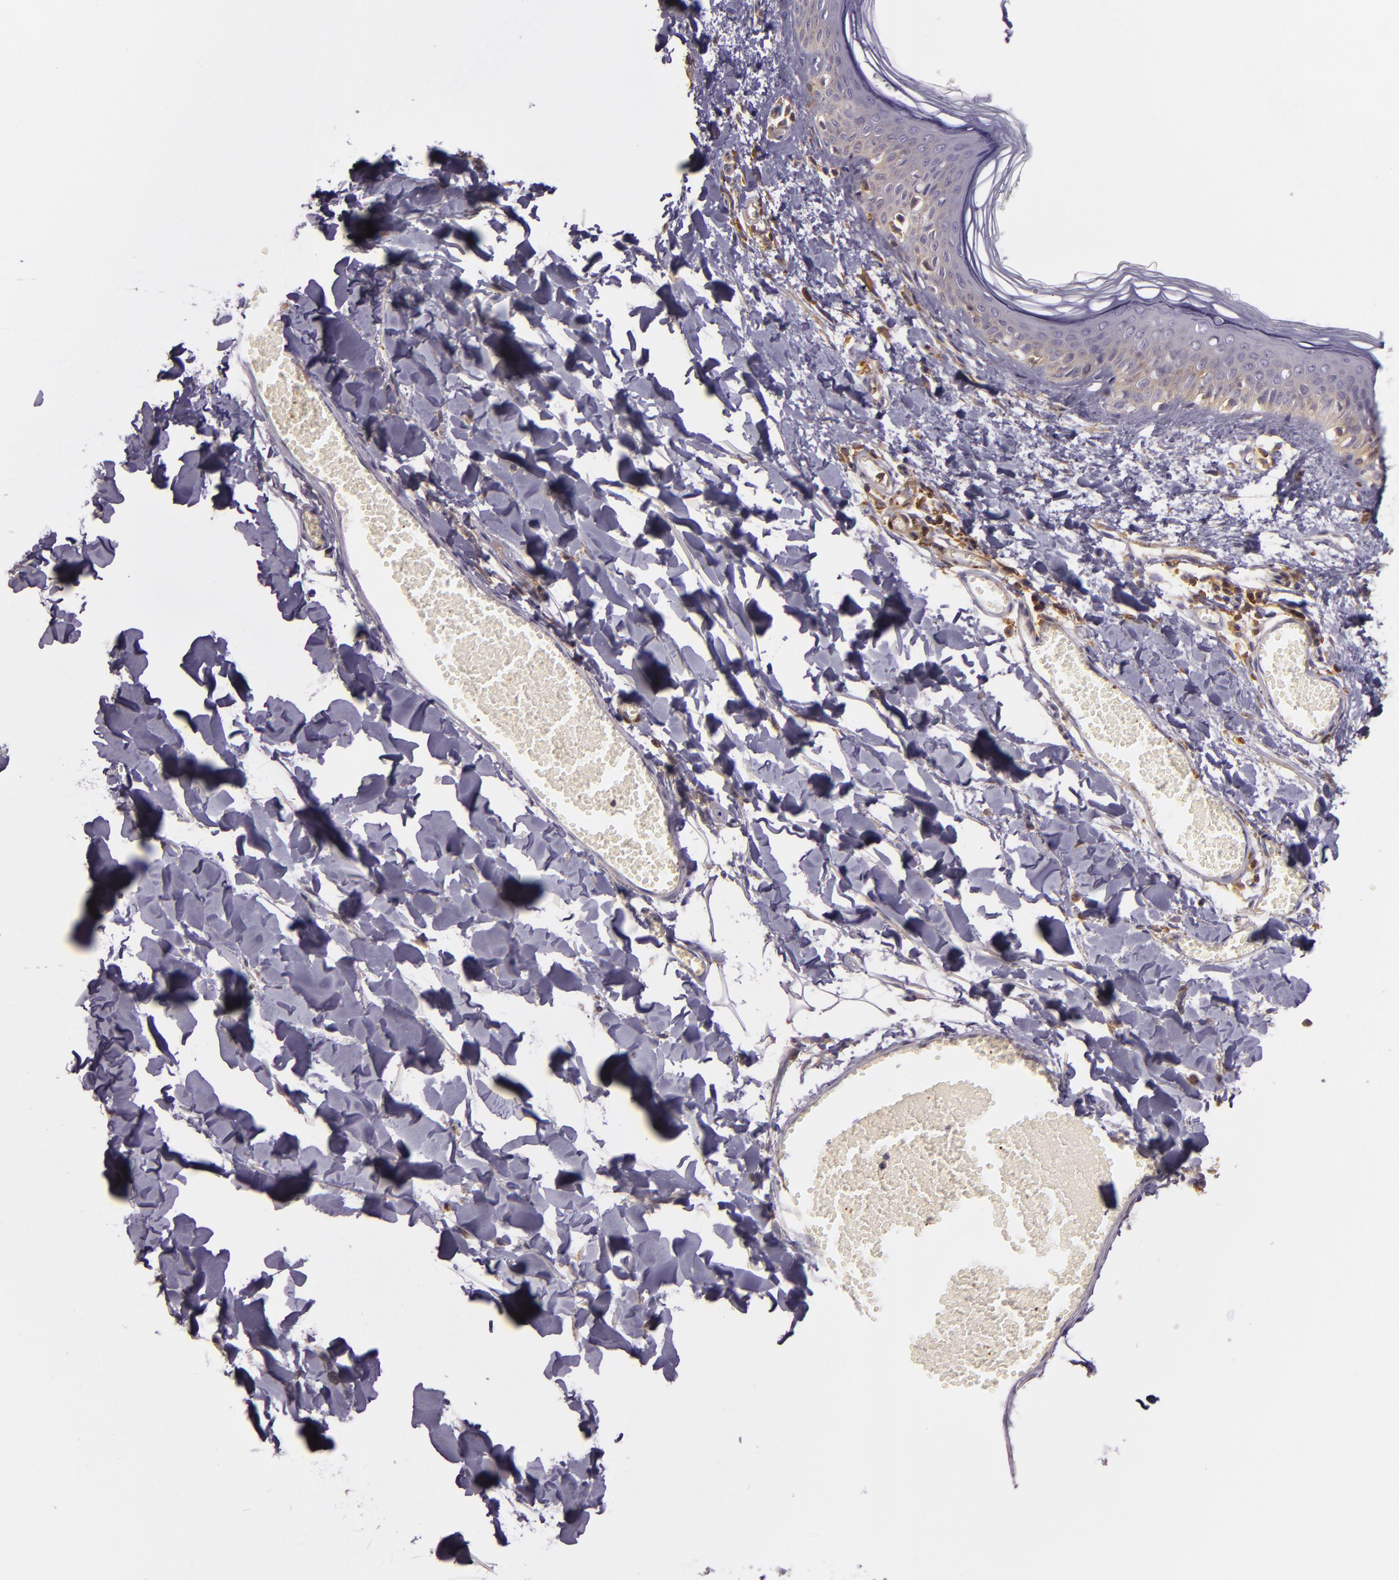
{"staining": {"intensity": "negative", "quantity": "none", "location": "none"}, "tissue": "skin", "cell_type": "Fibroblasts", "image_type": "normal", "snomed": [{"axis": "morphology", "description": "Normal tissue, NOS"}, {"axis": "morphology", "description": "Sarcoma, NOS"}, {"axis": "topography", "description": "Skin"}, {"axis": "topography", "description": "Soft tissue"}], "caption": "IHC image of unremarkable skin: skin stained with DAB displays no significant protein staining in fibroblasts.", "gene": "TLN1", "patient": {"sex": "female", "age": 51}}